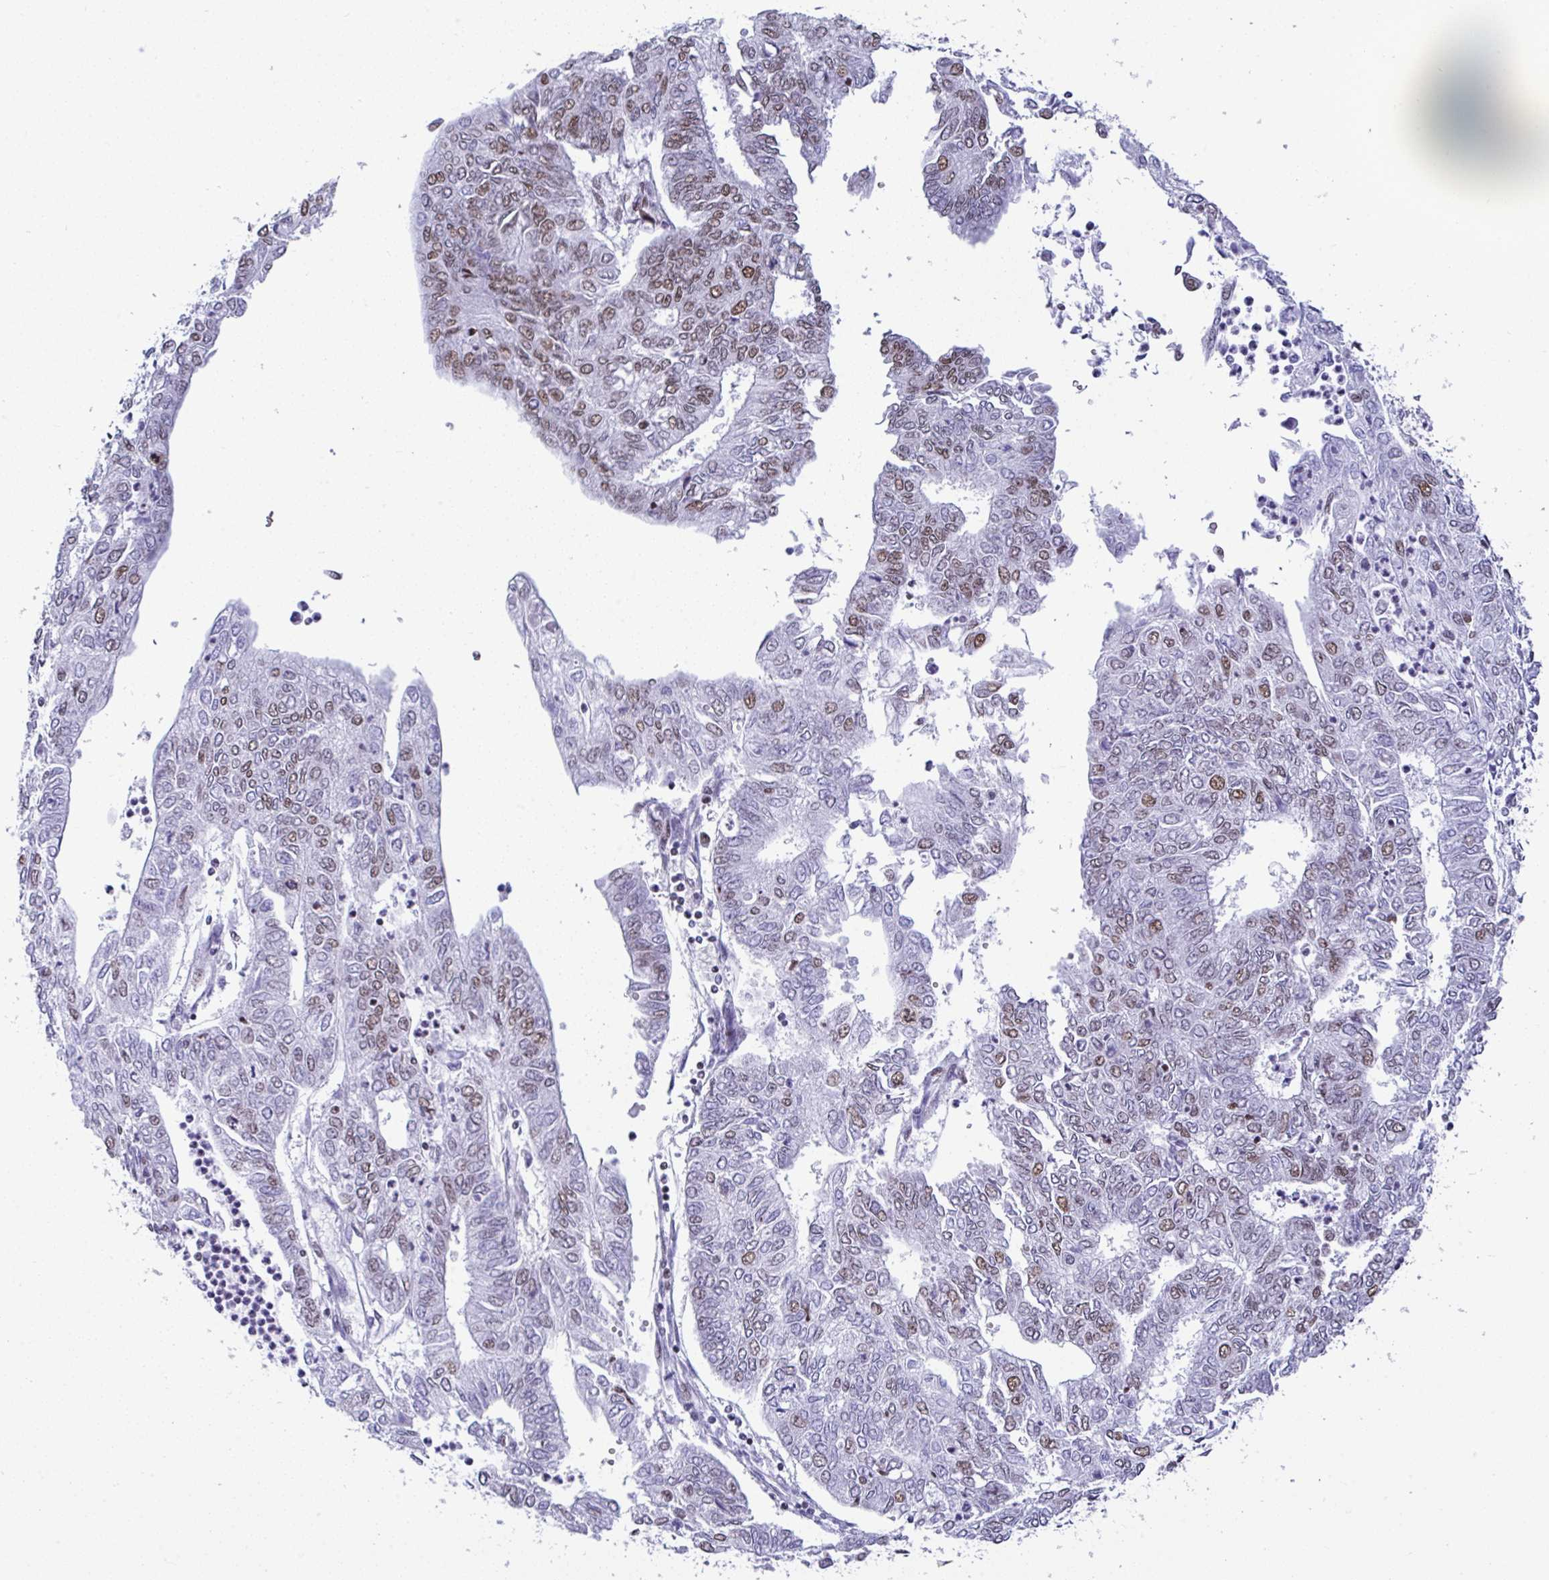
{"staining": {"intensity": "moderate", "quantity": "<25%", "location": "nuclear"}, "tissue": "endometrial cancer", "cell_type": "Tumor cells", "image_type": "cancer", "snomed": [{"axis": "morphology", "description": "Adenocarcinoma, NOS"}, {"axis": "topography", "description": "Endometrium"}], "caption": "An IHC histopathology image of neoplastic tissue is shown. Protein staining in brown labels moderate nuclear positivity in endometrial cancer within tumor cells.", "gene": "DDX52", "patient": {"sex": "female", "age": 68}}